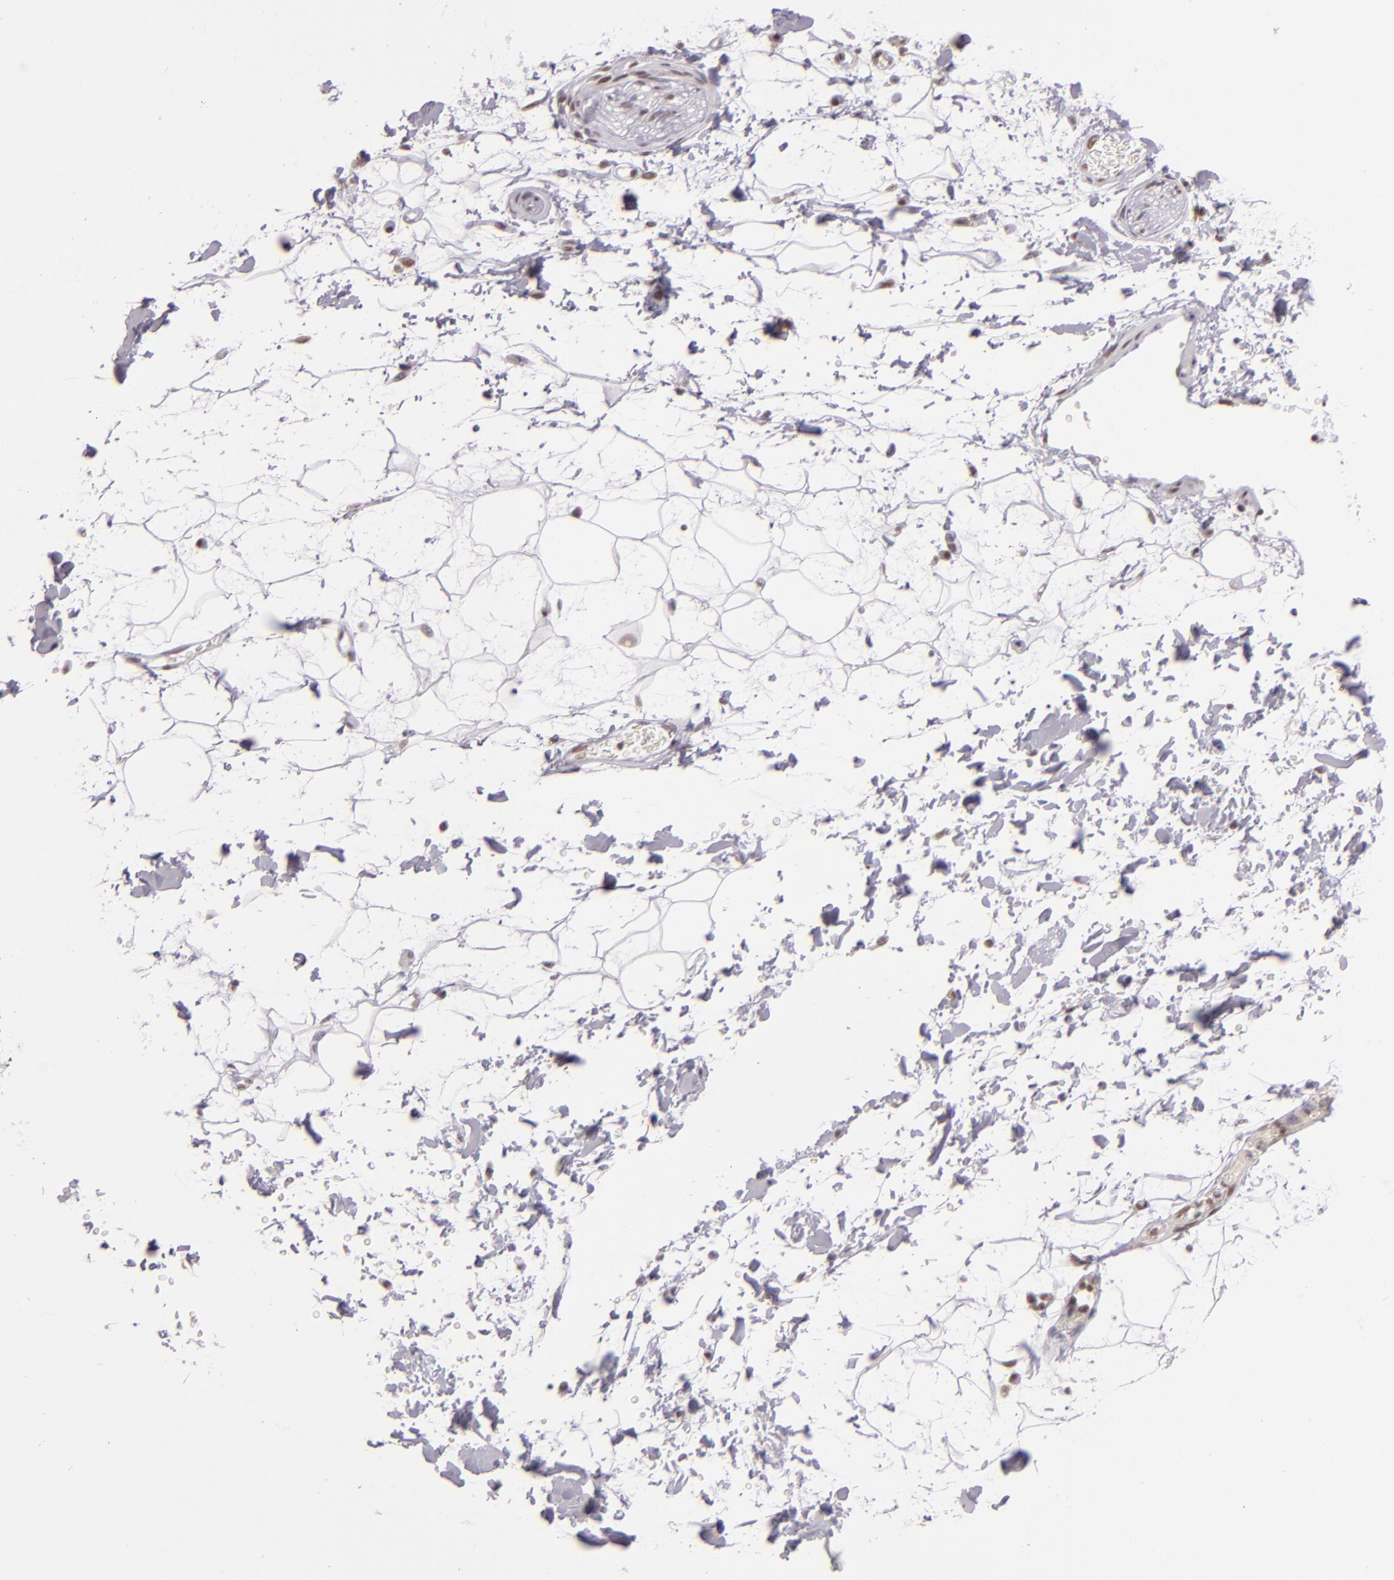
{"staining": {"intensity": "negative", "quantity": "none", "location": "none"}, "tissue": "adipose tissue", "cell_type": "Adipocytes", "image_type": "normal", "snomed": [{"axis": "morphology", "description": "Normal tissue, NOS"}, {"axis": "topography", "description": "Soft tissue"}], "caption": "A micrograph of adipose tissue stained for a protein demonstrates no brown staining in adipocytes. (Stains: DAB (3,3'-diaminobenzidine) immunohistochemistry (IHC) with hematoxylin counter stain, Microscopy: brightfield microscopy at high magnification).", "gene": "BRD8", "patient": {"sex": "male", "age": 72}}